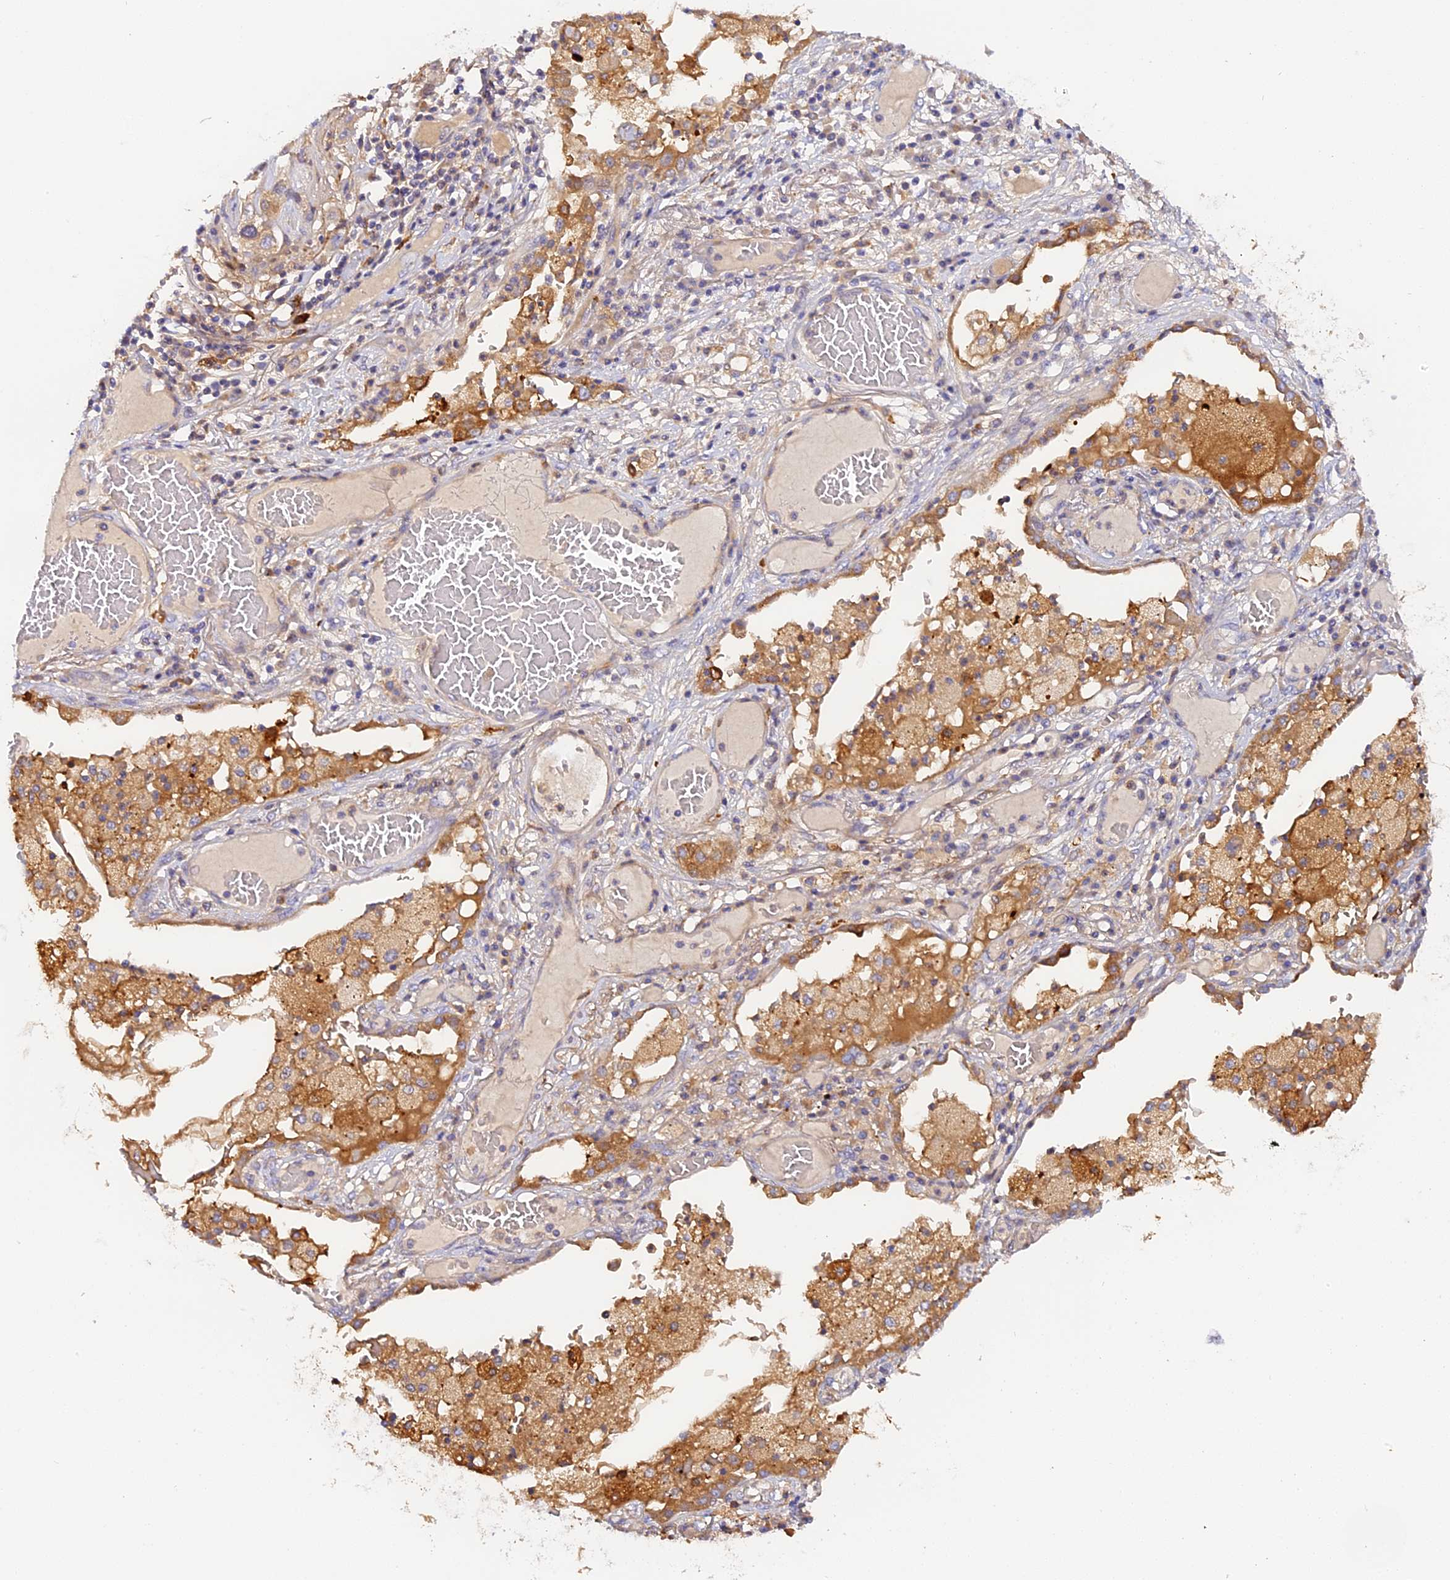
{"staining": {"intensity": "moderate", "quantity": ">75%", "location": "cytoplasmic/membranous"}, "tissue": "lung cancer", "cell_type": "Tumor cells", "image_type": "cancer", "snomed": [{"axis": "morphology", "description": "Squamous cell carcinoma, NOS"}, {"axis": "topography", "description": "Lung"}], "caption": "Immunohistochemical staining of human squamous cell carcinoma (lung) exhibits medium levels of moderate cytoplasmic/membranous expression in approximately >75% of tumor cells. (brown staining indicates protein expression, while blue staining denotes nuclei).", "gene": "KATNB1", "patient": {"sex": "male", "age": 71}}